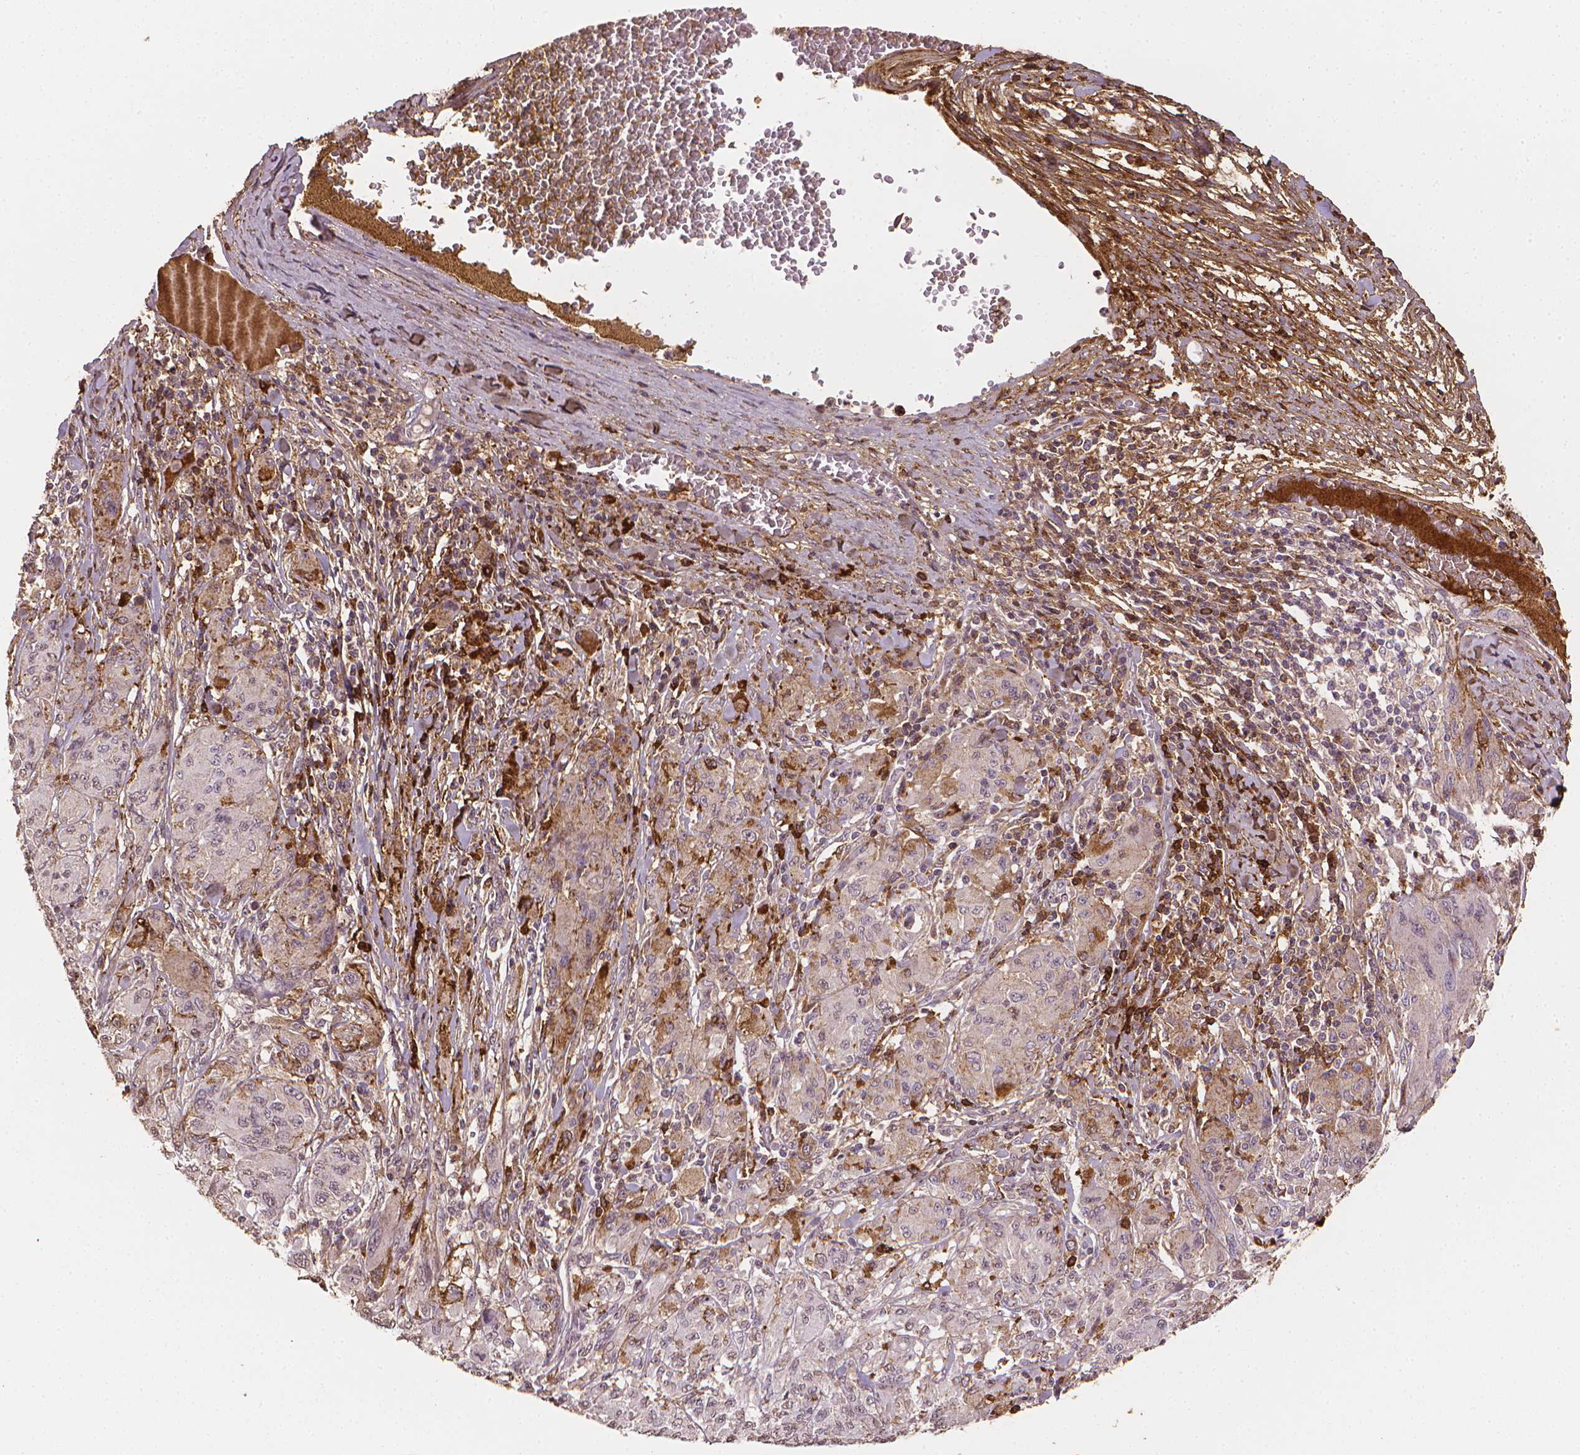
{"staining": {"intensity": "moderate", "quantity": "<25%", "location": "cytoplasmic/membranous"}, "tissue": "melanoma", "cell_type": "Tumor cells", "image_type": "cancer", "snomed": [{"axis": "morphology", "description": "Malignant melanoma, NOS"}, {"axis": "topography", "description": "Skin"}], "caption": "Protein analysis of malignant melanoma tissue shows moderate cytoplasmic/membranous expression in about <25% of tumor cells.", "gene": "DCN", "patient": {"sex": "female", "age": 91}}